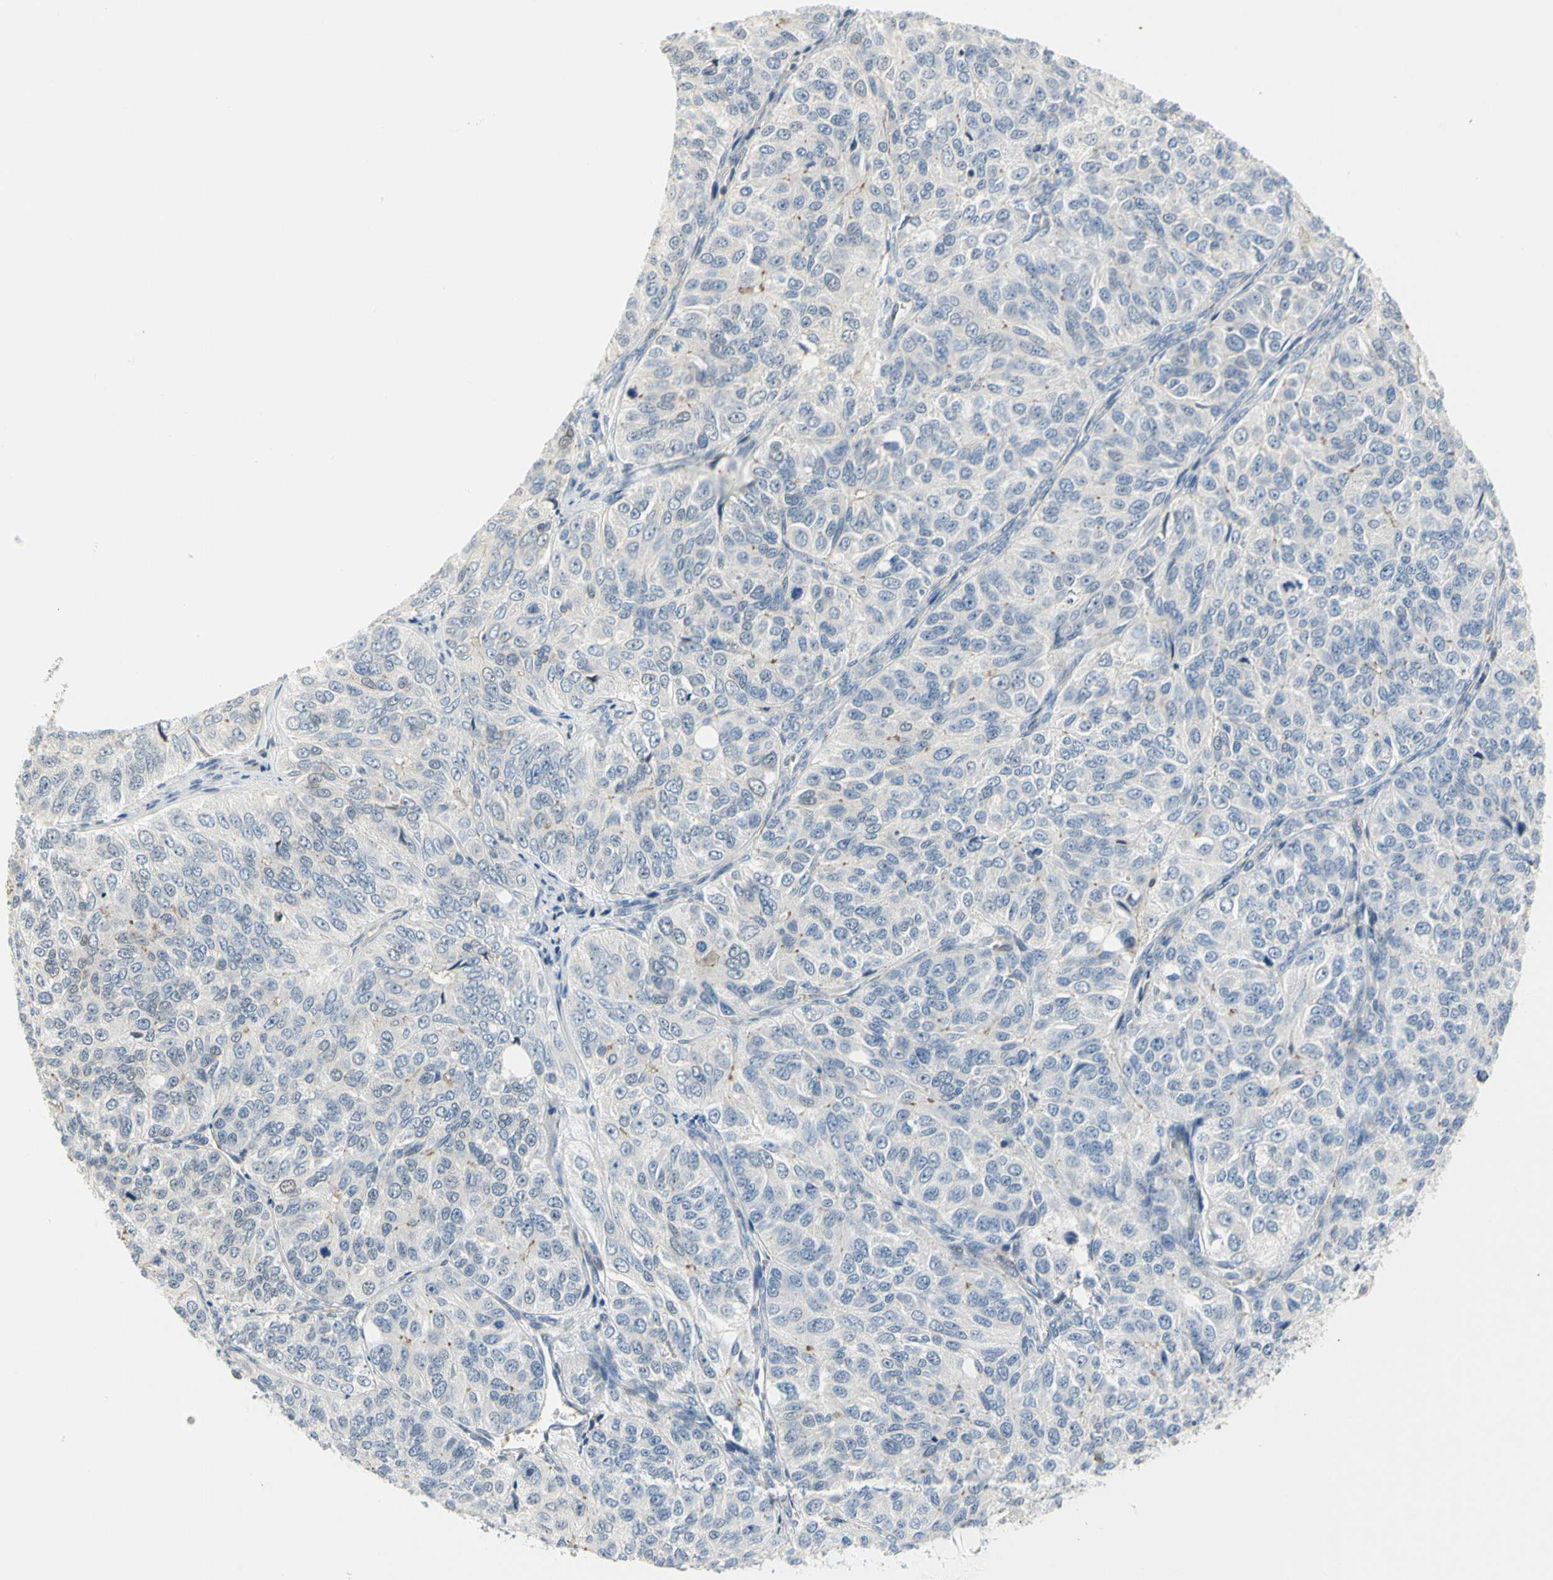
{"staining": {"intensity": "negative", "quantity": "none", "location": "none"}, "tissue": "ovarian cancer", "cell_type": "Tumor cells", "image_type": "cancer", "snomed": [{"axis": "morphology", "description": "Carcinoma, endometroid"}, {"axis": "topography", "description": "Ovary"}], "caption": "An immunohistochemistry (IHC) photomicrograph of ovarian endometroid carcinoma is shown. There is no staining in tumor cells of ovarian endometroid carcinoma.", "gene": "IMPG2", "patient": {"sex": "female", "age": 51}}